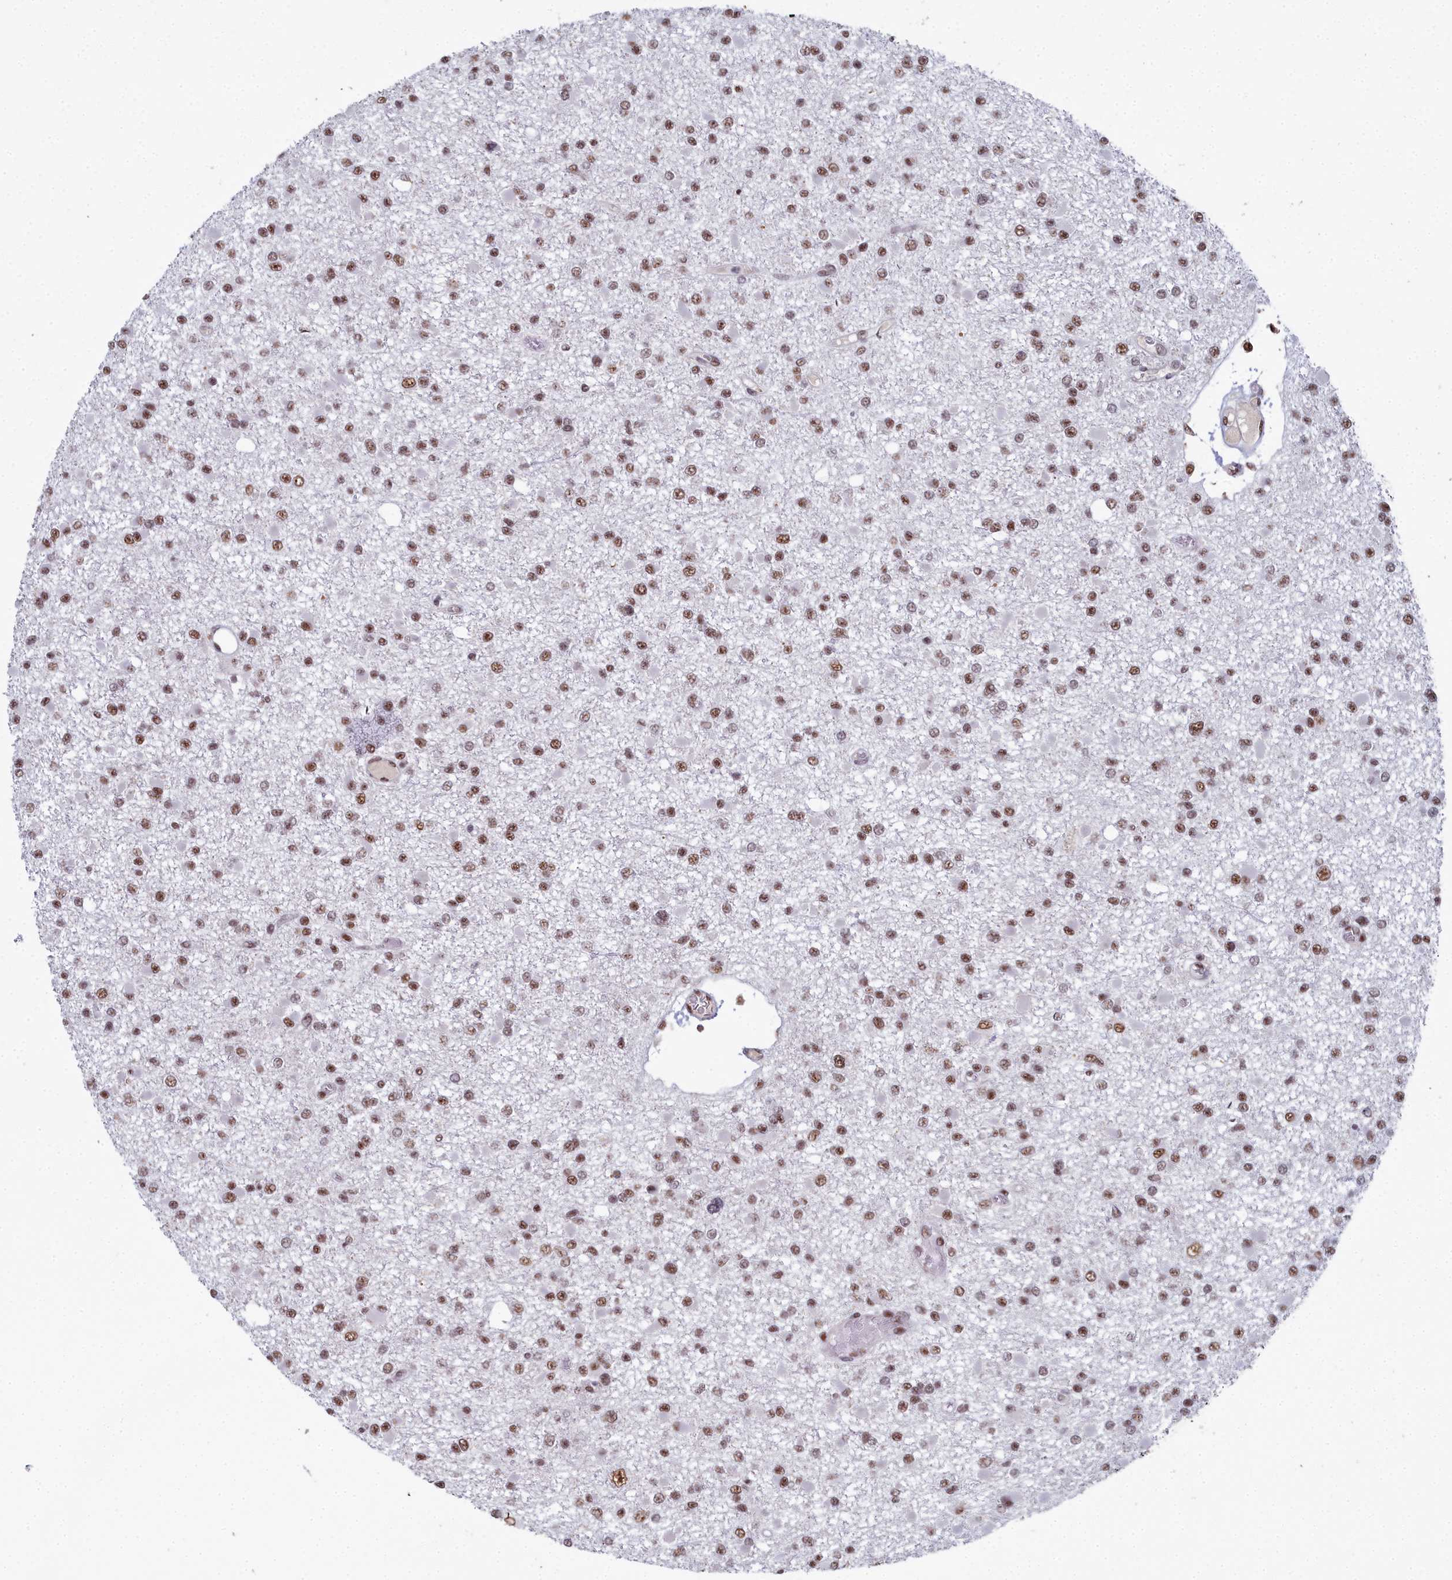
{"staining": {"intensity": "moderate", "quantity": ">75%", "location": "nuclear"}, "tissue": "glioma", "cell_type": "Tumor cells", "image_type": "cancer", "snomed": [{"axis": "morphology", "description": "Glioma, malignant, Low grade"}, {"axis": "topography", "description": "Brain"}], "caption": "The micrograph displays a brown stain indicating the presence of a protein in the nuclear of tumor cells in glioma.", "gene": "SF3B3", "patient": {"sex": "female", "age": 22}}